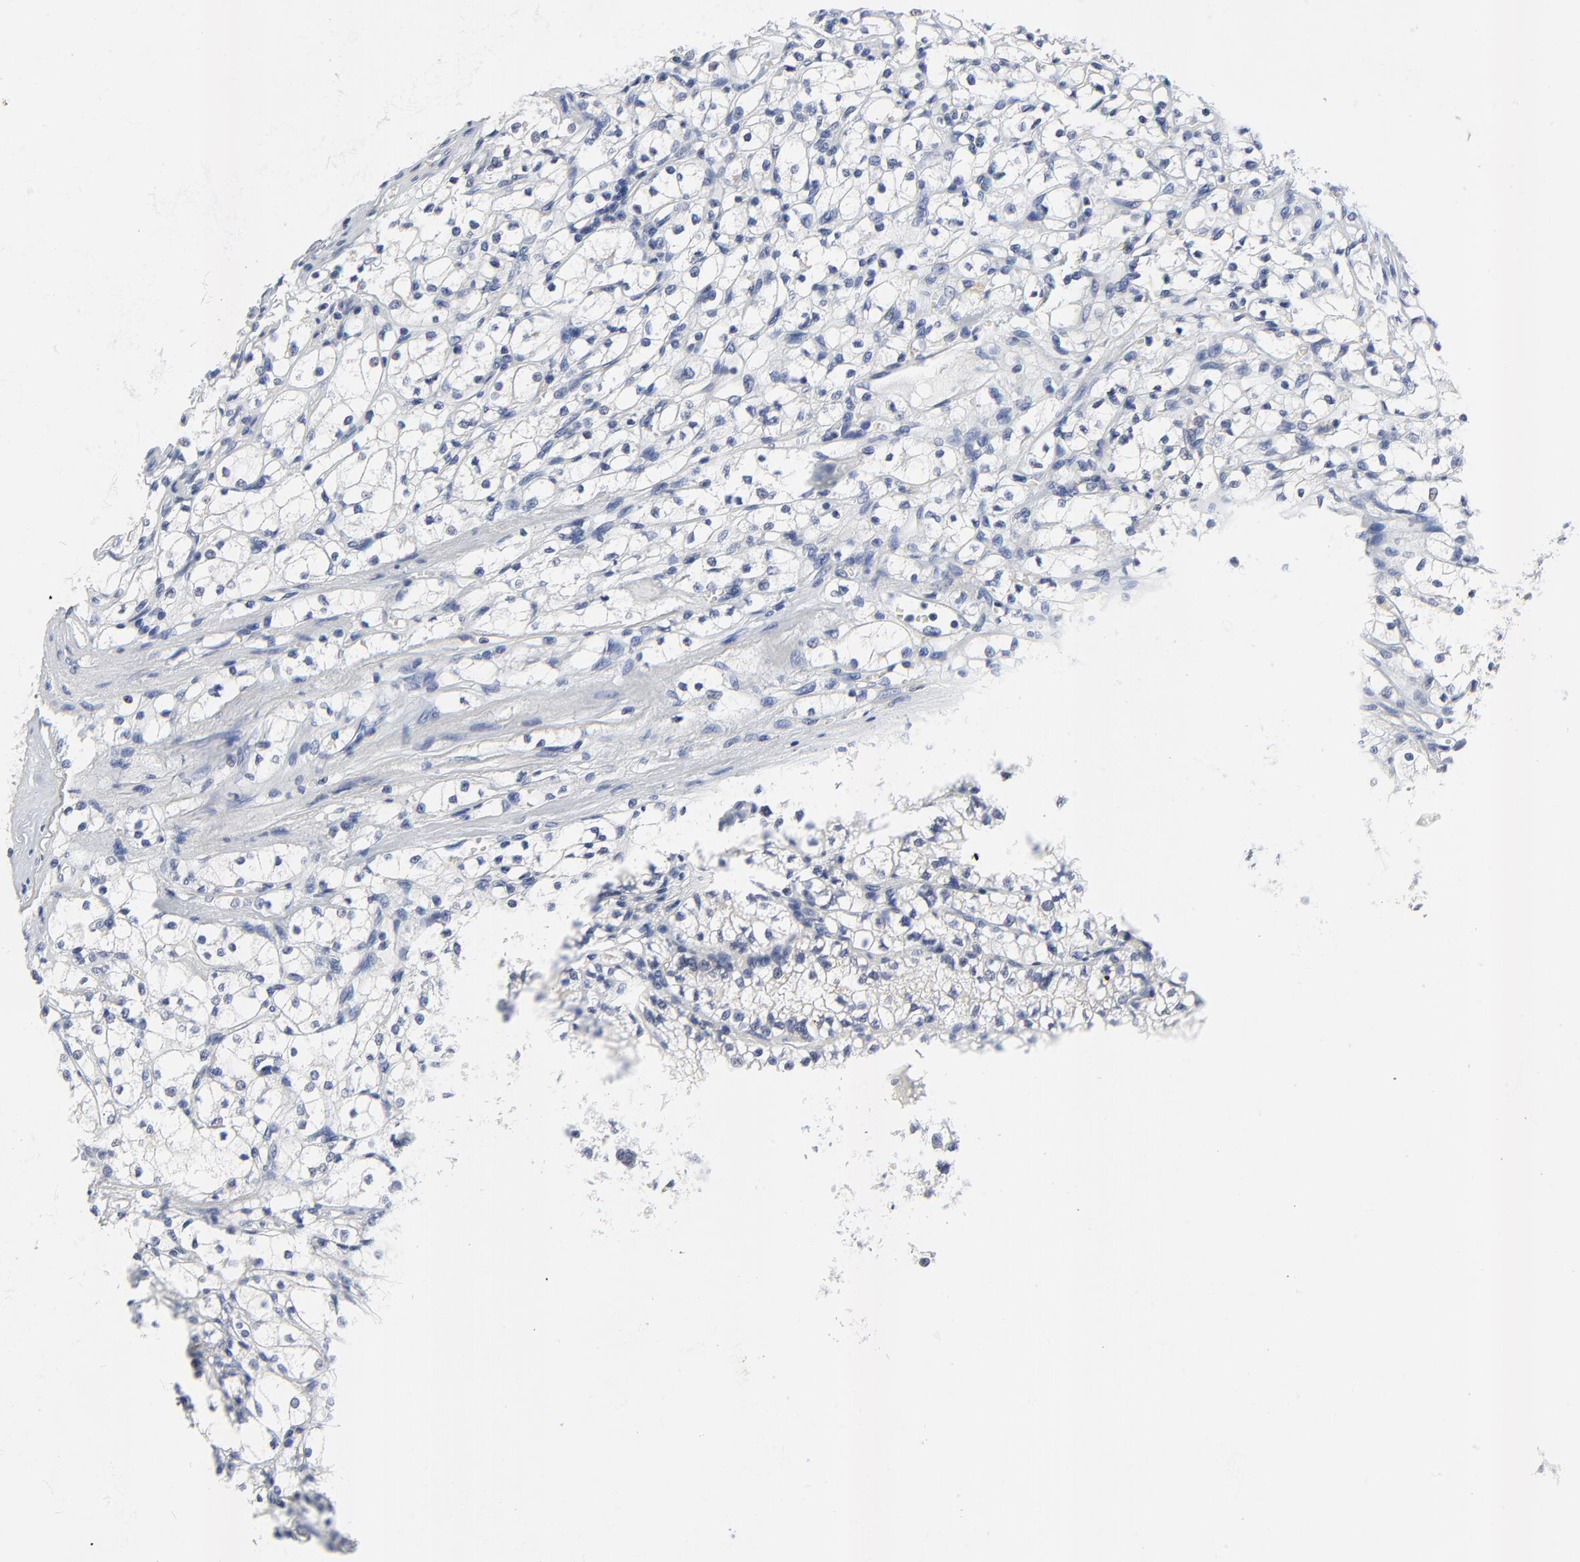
{"staining": {"intensity": "negative", "quantity": "none", "location": "none"}, "tissue": "renal cancer", "cell_type": "Tumor cells", "image_type": "cancer", "snomed": [{"axis": "morphology", "description": "Adenocarcinoma, NOS"}, {"axis": "topography", "description": "Kidney"}], "caption": "DAB (3,3'-diaminobenzidine) immunohistochemical staining of human renal cancer reveals no significant expression in tumor cells. The staining is performed using DAB (3,3'-diaminobenzidine) brown chromogen with nuclei counter-stained in using hematoxylin.", "gene": "NLGN3", "patient": {"sex": "male", "age": 61}}